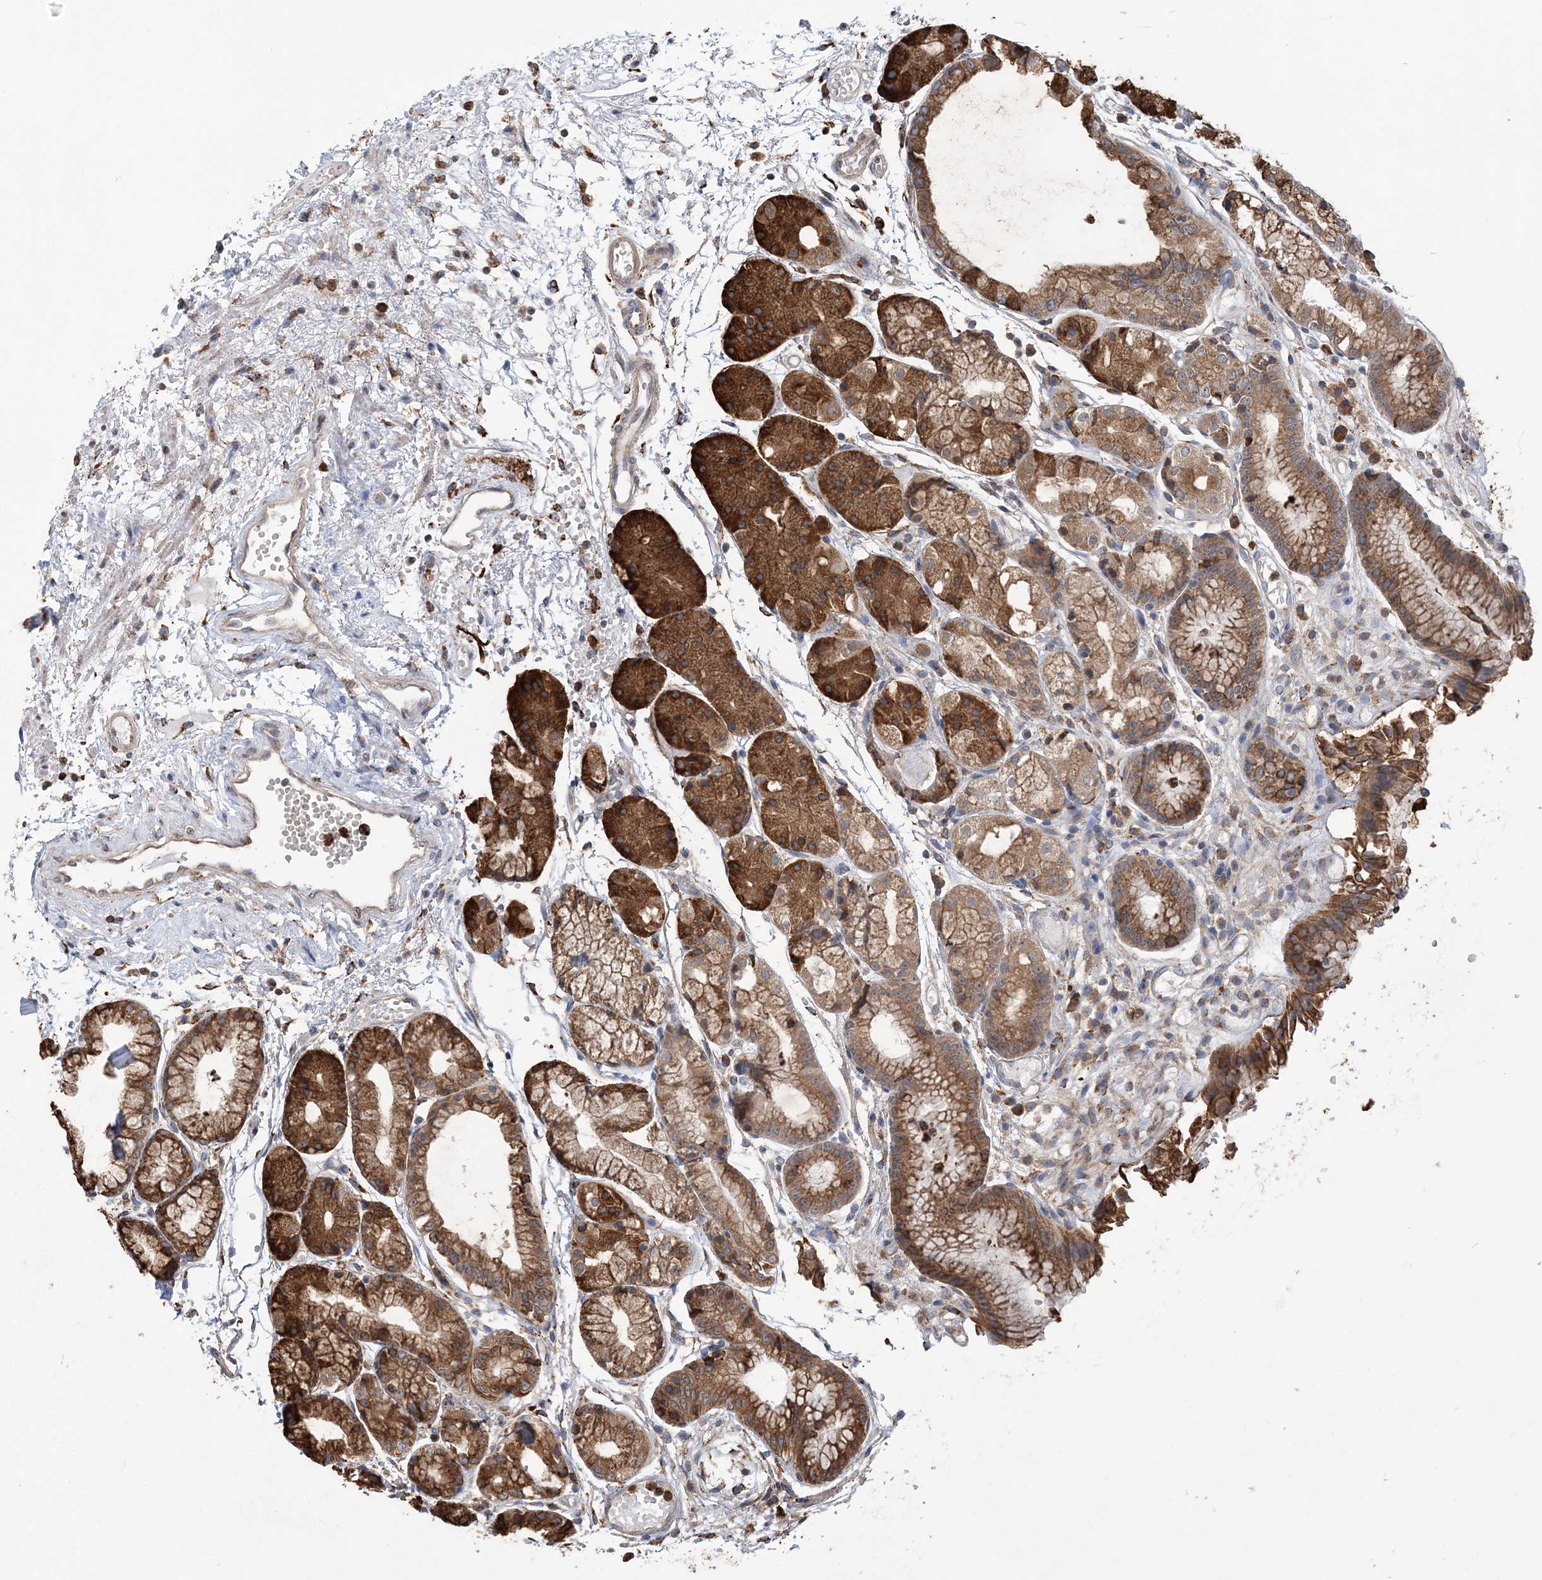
{"staining": {"intensity": "strong", "quantity": ">75%", "location": "cytoplasmic/membranous"}, "tissue": "stomach", "cell_type": "Glandular cells", "image_type": "normal", "snomed": [{"axis": "morphology", "description": "Normal tissue, NOS"}, {"axis": "topography", "description": "Stomach, upper"}], "caption": "Immunohistochemistry staining of benign stomach, which demonstrates high levels of strong cytoplasmic/membranous staining in approximately >75% of glandular cells indicating strong cytoplasmic/membranous protein expression. The staining was performed using DAB (3,3'-diaminobenzidine) (brown) for protein detection and nuclei were counterstained in hematoxylin (blue).", "gene": "WDR12", "patient": {"sex": "male", "age": 72}}